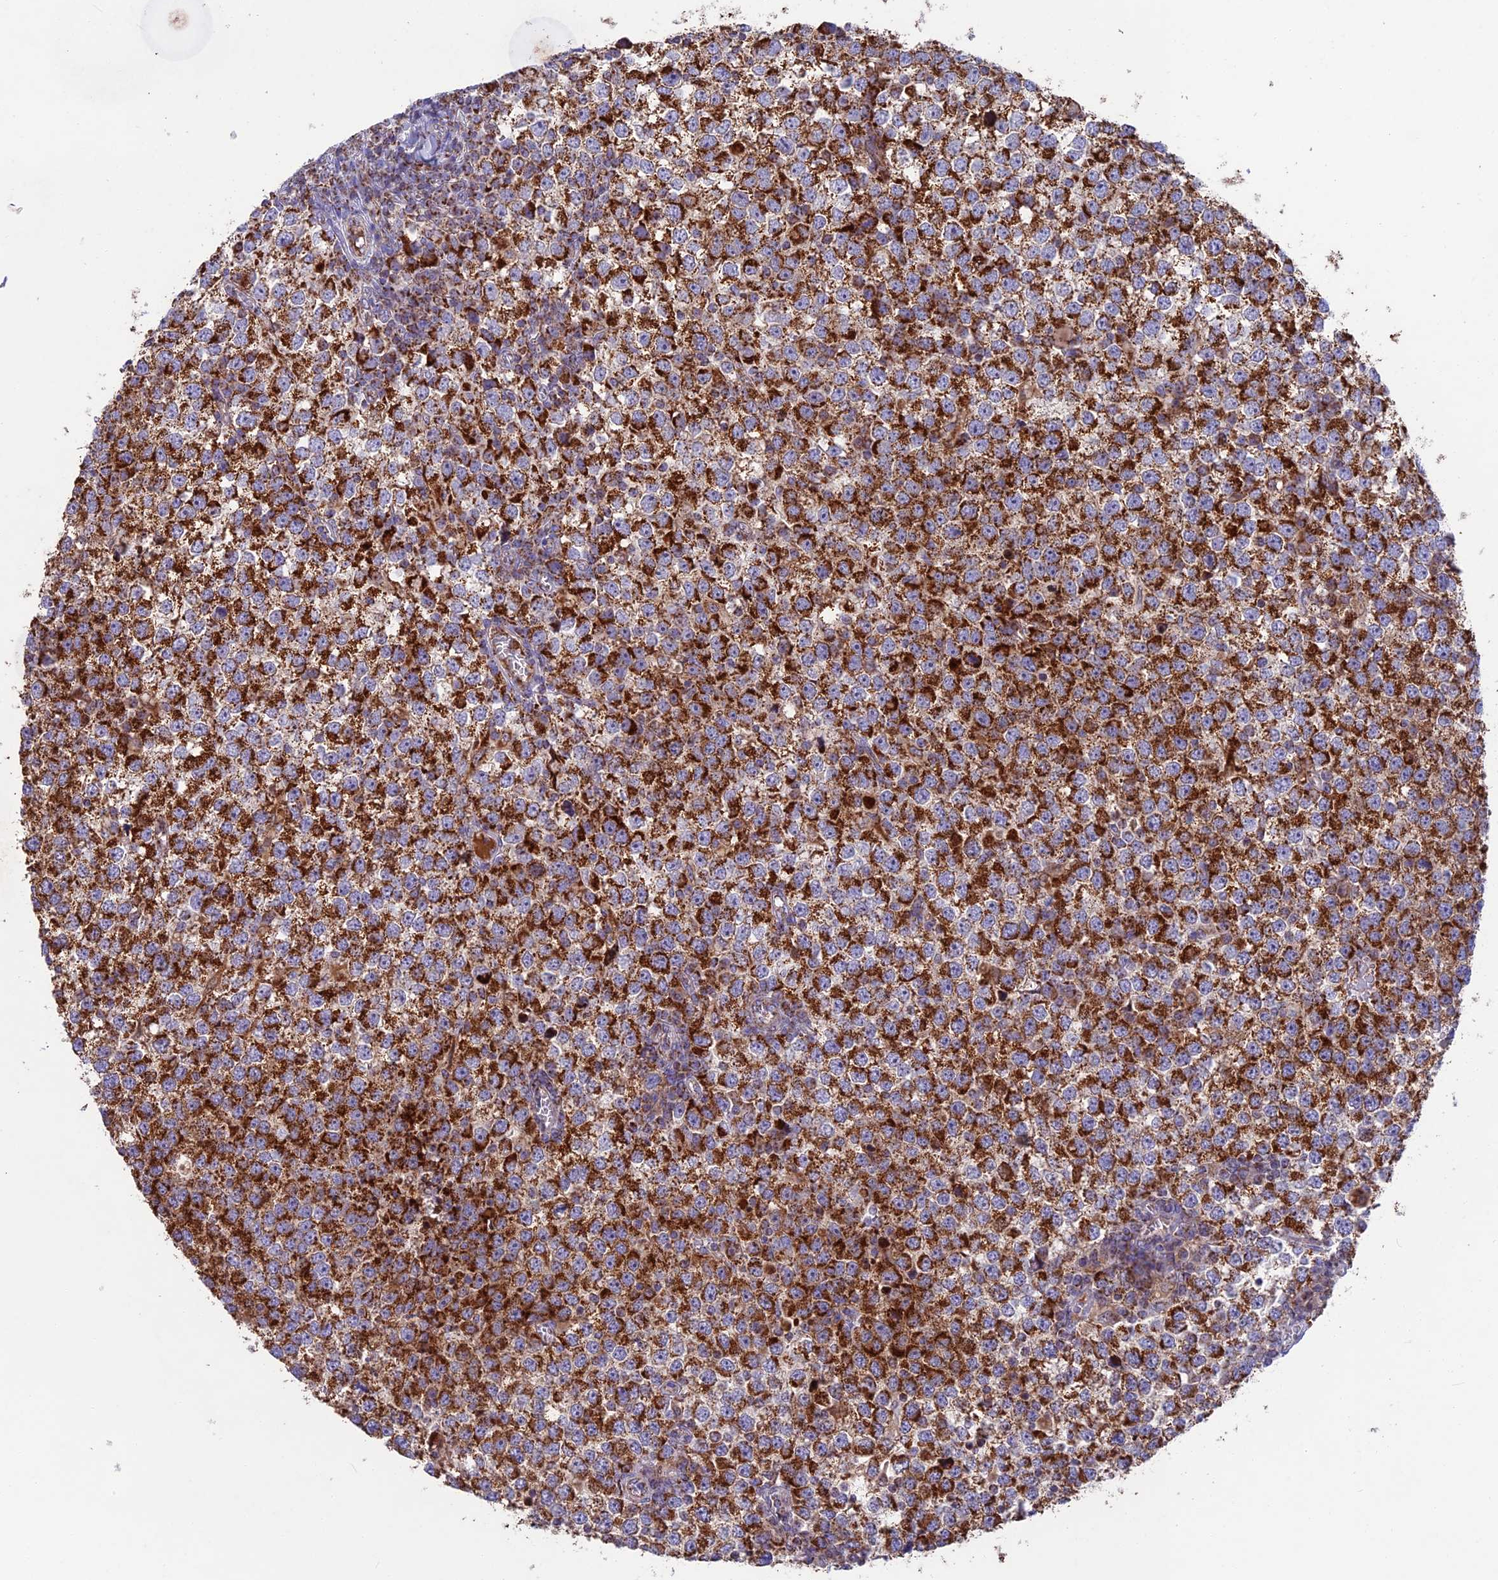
{"staining": {"intensity": "strong", "quantity": ">75%", "location": "cytoplasmic/membranous"}, "tissue": "testis cancer", "cell_type": "Tumor cells", "image_type": "cancer", "snomed": [{"axis": "morphology", "description": "Seminoma, NOS"}, {"axis": "topography", "description": "Testis"}], "caption": "Strong cytoplasmic/membranous protein expression is present in about >75% of tumor cells in testis cancer. (DAB IHC, brown staining for protein, blue staining for nuclei).", "gene": "CS", "patient": {"sex": "male", "age": 65}}